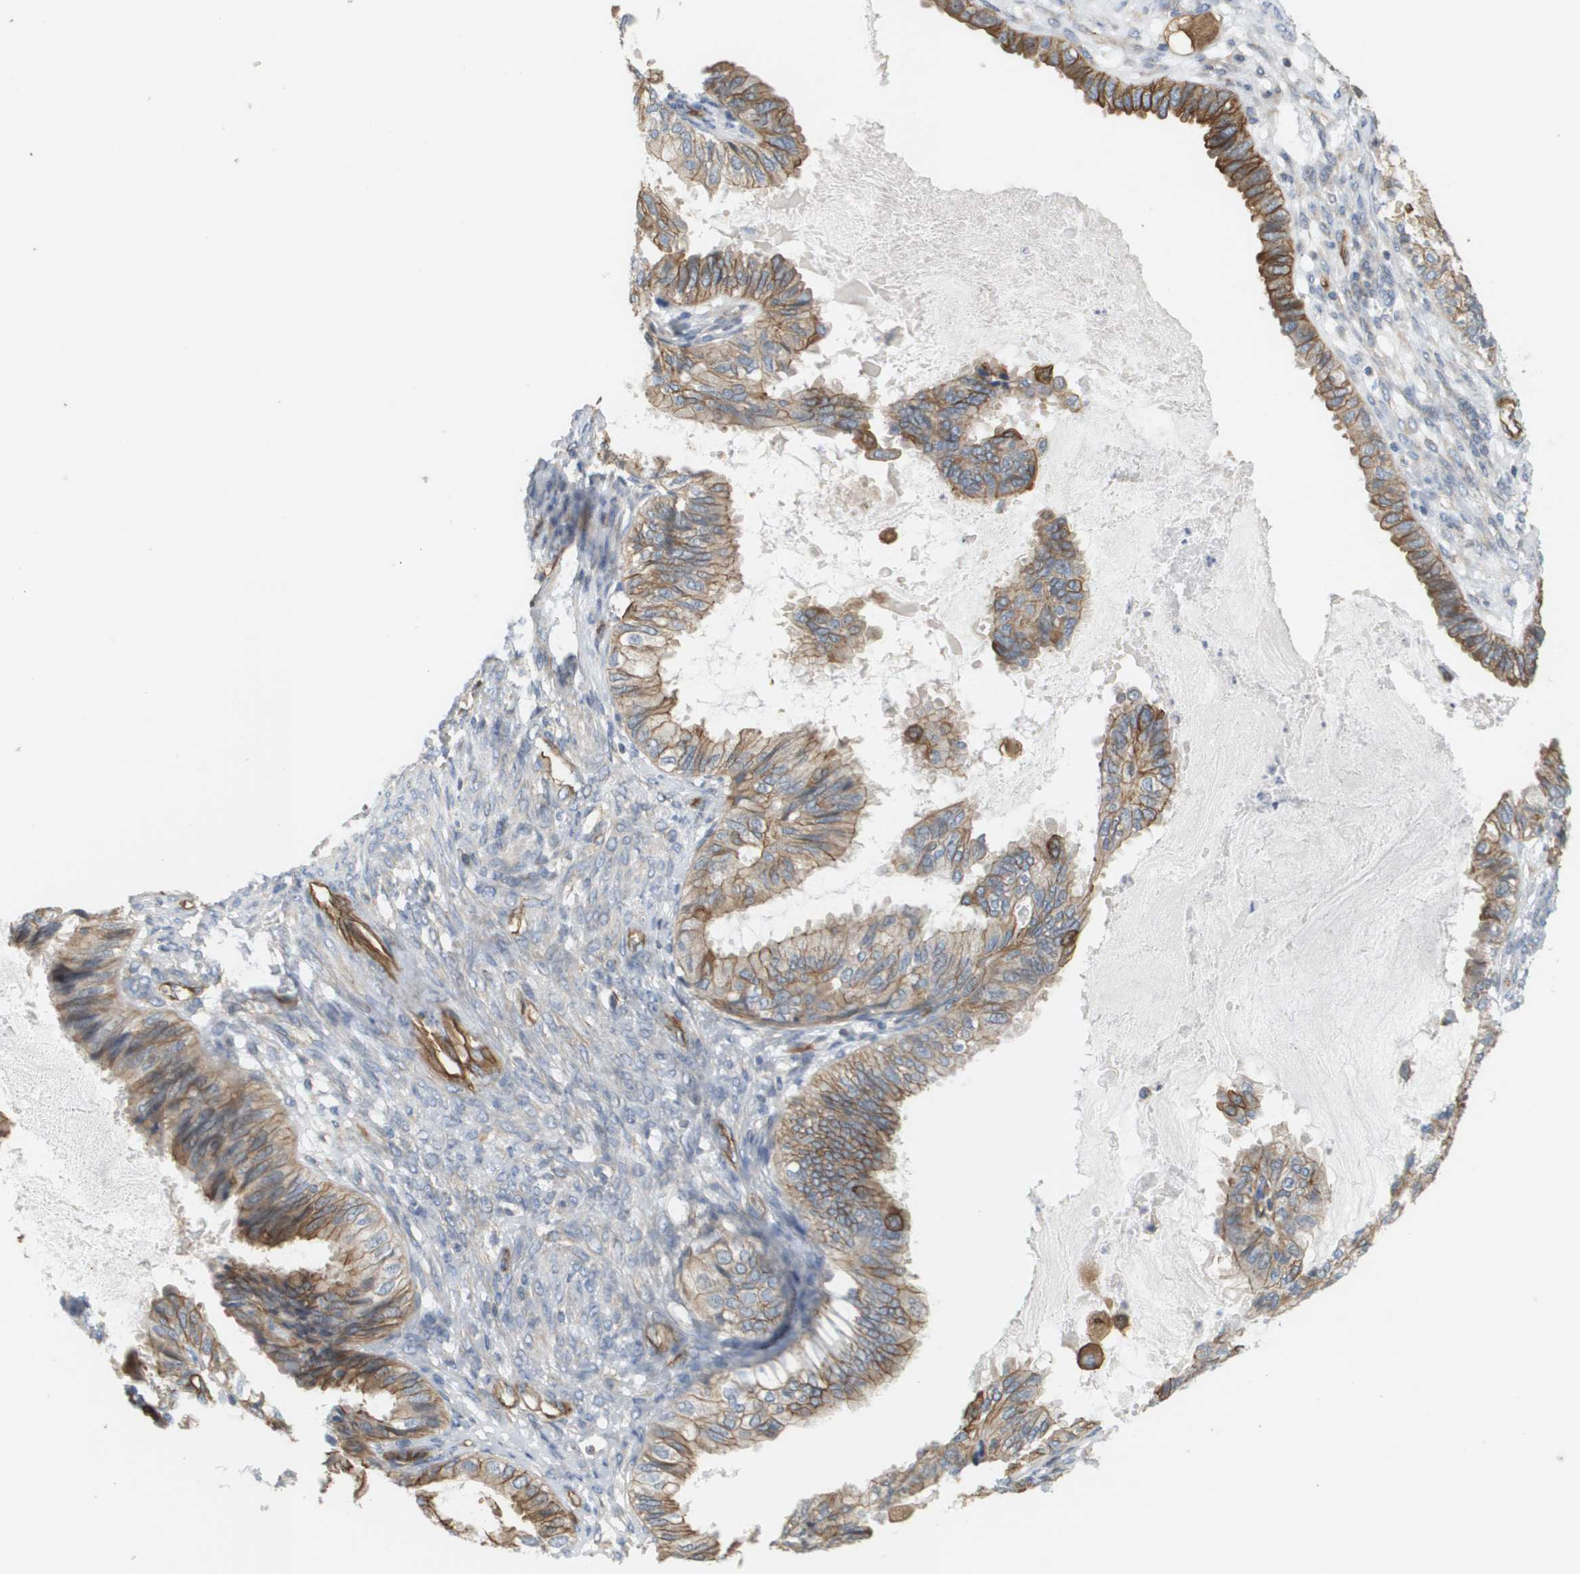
{"staining": {"intensity": "moderate", "quantity": ">75%", "location": "cytoplasmic/membranous"}, "tissue": "cervical cancer", "cell_type": "Tumor cells", "image_type": "cancer", "snomed": [{"axis": "morphology", "description": "Normal tissue, NOS"}, {"axis": "morphology", "description": "Adenocarcinoma, NOS"}, {"axis": "topography", "description": "Cervix"}, {"axis": "topography", "description": "Endometrium"}], "caption": "Immunohistochemistry micrograph of adenocarcinoma (cervical) stained for a protein (brown), which demonstrates medium levels of moderate cytoplasmic/membranous expression in about >75% of tumor cells.", "gene": "SGMS2", "patient": {"sex": "female", "age": 86}}